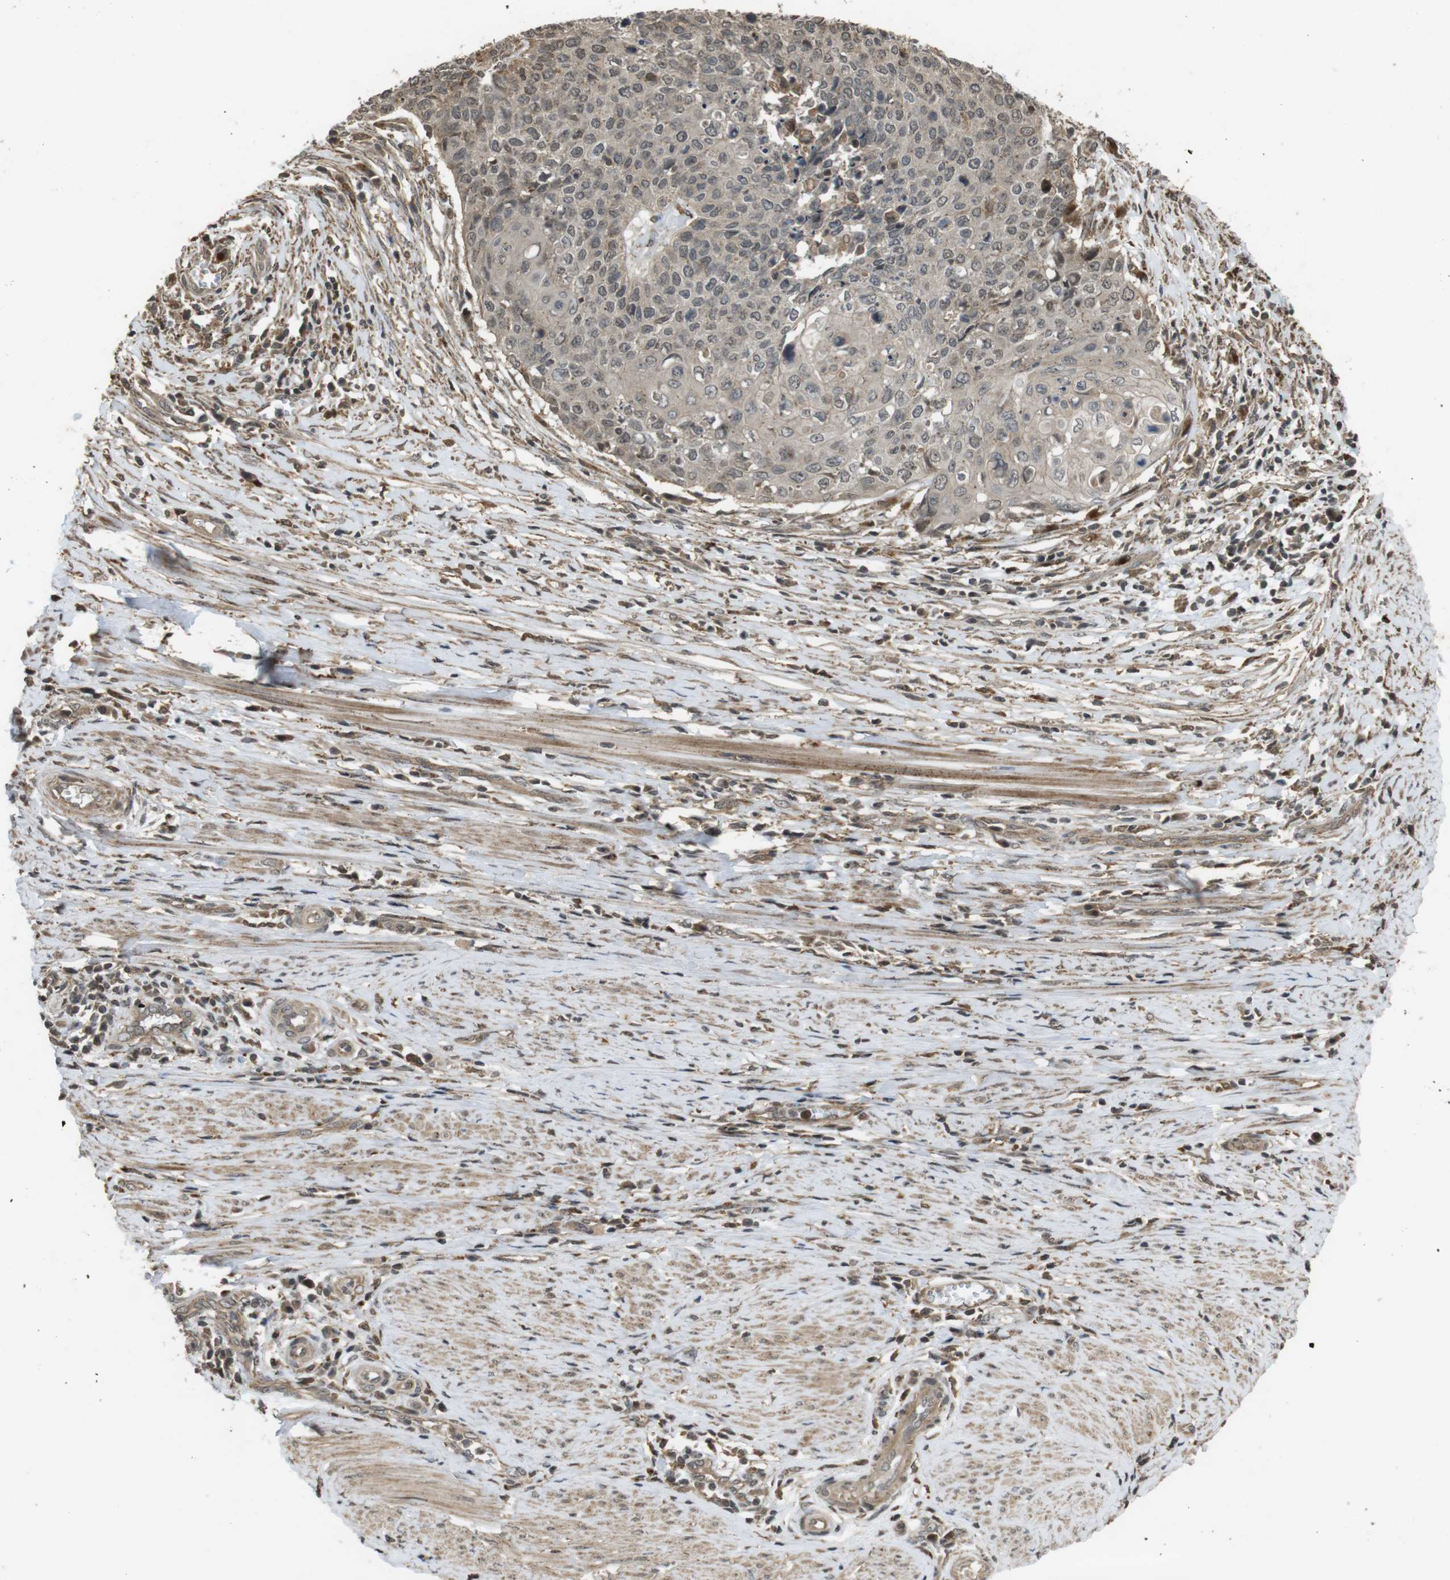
{"staining": {"intensity": "weak", "quantity": "25%-75%", "location": "cytoplasmic/membranous,nuclear"}, "tissue": "cervical cancer", "cell_type": "Tumor cells", "image_type": "cancer", "snomed": [{"axis": "morphology", "description": "Squamous cell carcinoma, NOS"}, {"axis": "topography", "description": "Cervix"}], "caption": "A brown stain highlights weak cytoplasmic/membranous and nuclear positivity of a protein in human cervical cancer tumor cells. (DAB = brown stain, brightfield microscopy at high magnification).", "gene": "FZD10", "patient": {"sex": "female", "age": 39}}